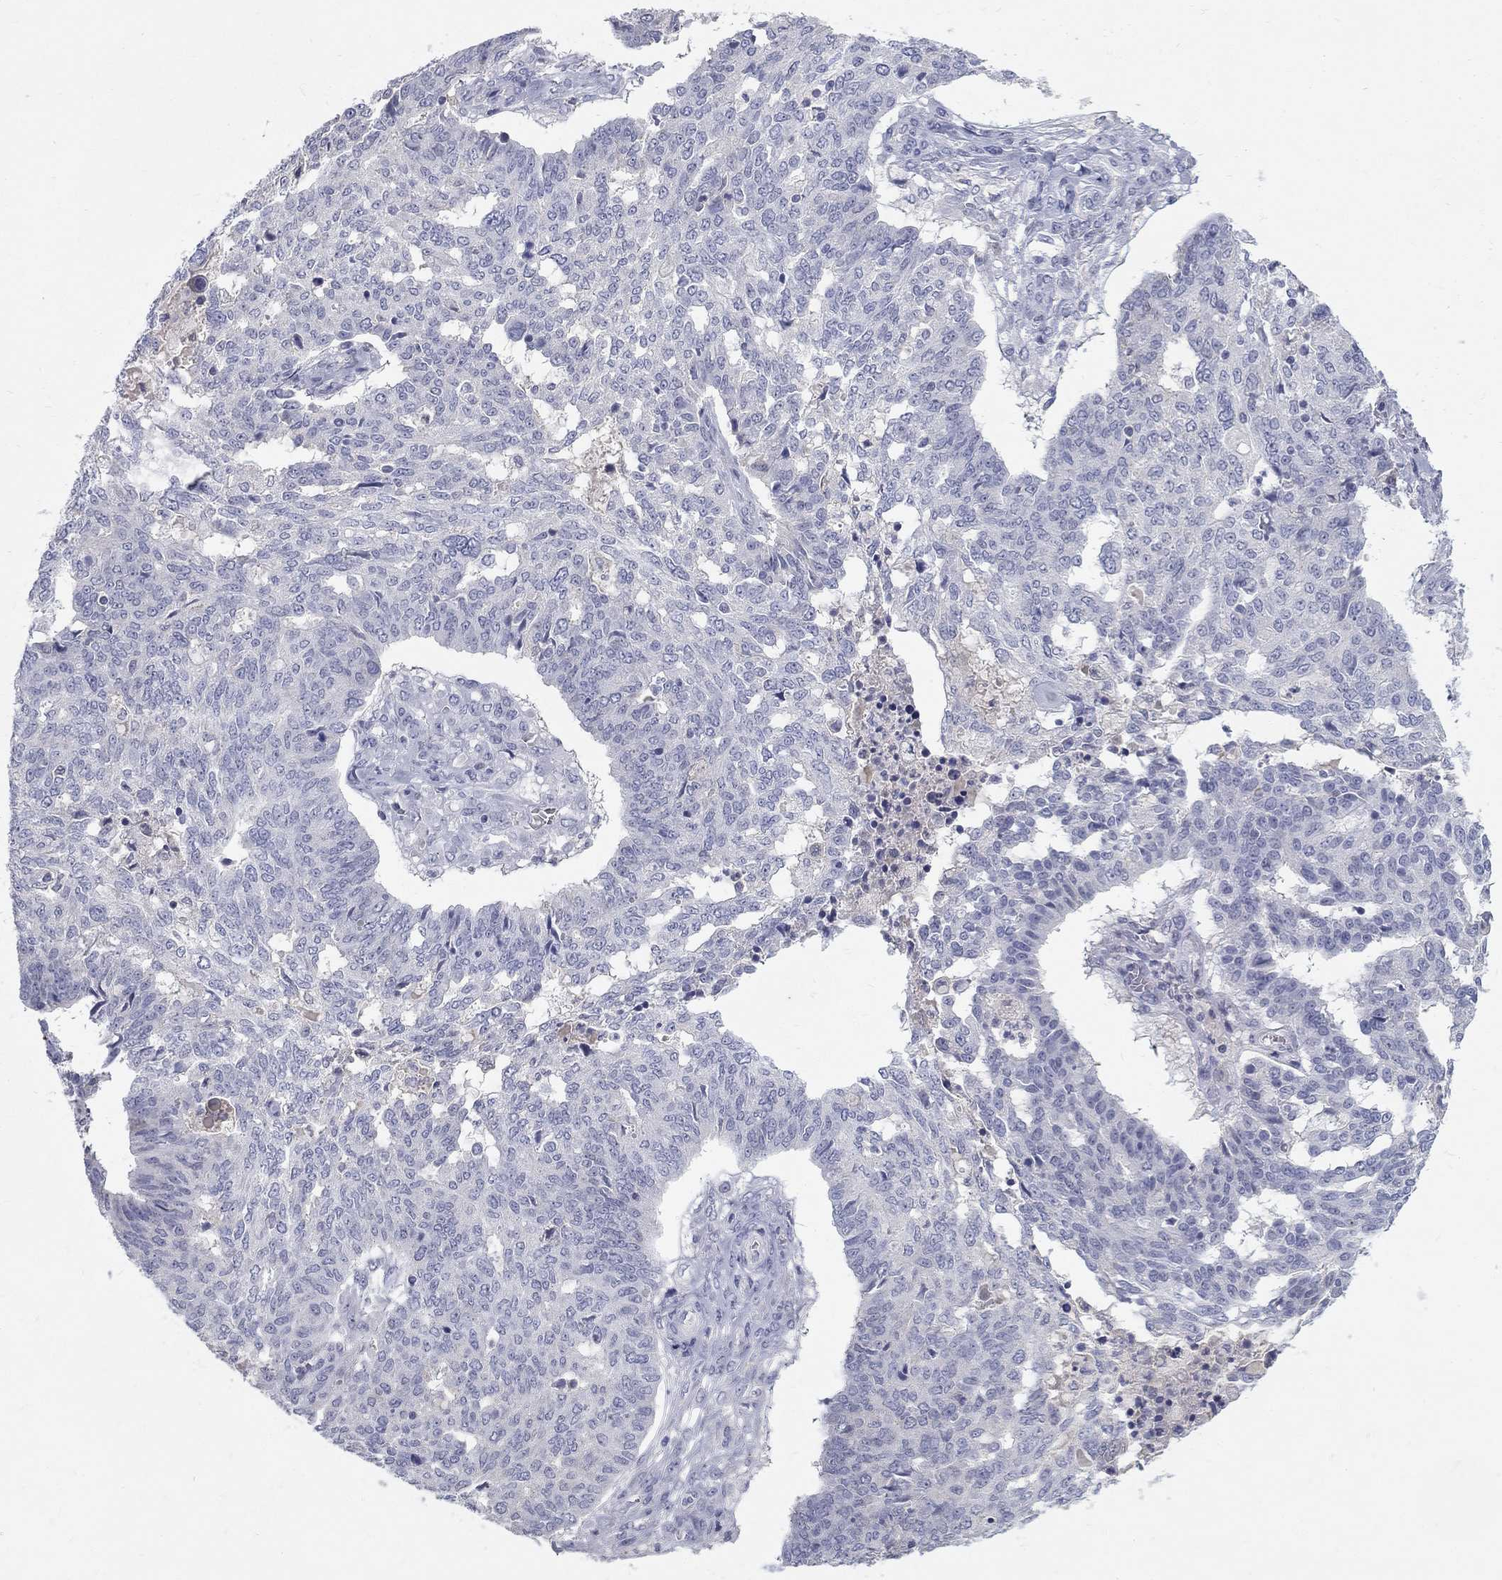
{"staining": {"intensity": "negative", "quantity": "none", "location": "none"}, "tissue": "ovarian cancer", "cell_type": "Tumor cells", "image_type": "cancer", "snomed": [{"axis": "morphology", "description": "Cystadenocarcinoma, serous, NOS"}, {"axis": "topography", "description": "Ovary"}], "caption": "This image is of ovarian serous cystadenocarcinoma stained with IHC to label a protein in brown with the nuclei are counter-stained blue. There is no expression in tumor cells. The staining is performed using DAB (3,3'-diaminobenzidine) brown chromogen with nuclei counter-stained in using hematoxylin.", "gene": "PTH1R", "patient": {"sex": "female", "age": 67}}